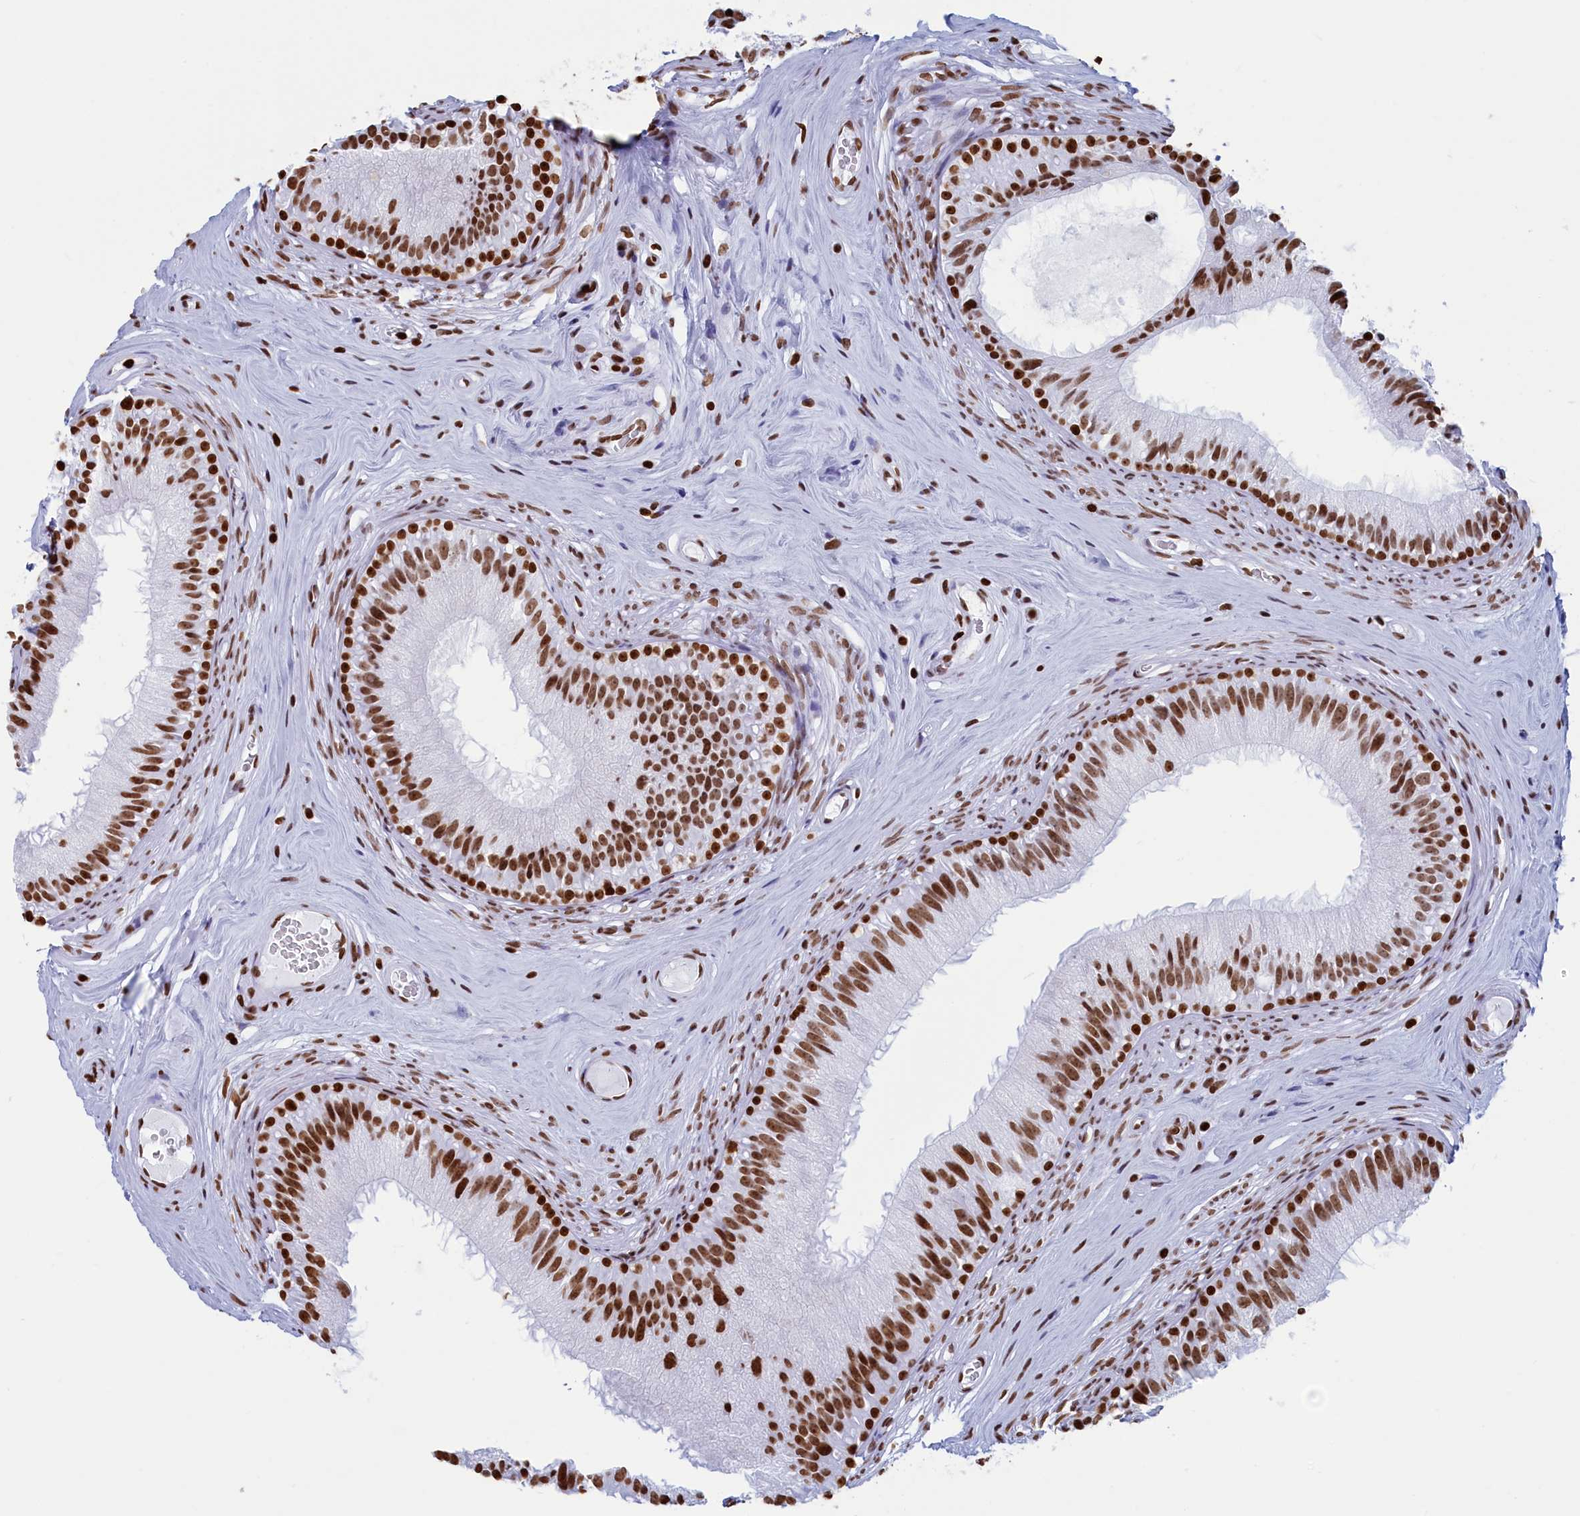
{"staining": {"intensity": "strong", "quantity": ">75%", "location": "nuclear"}, "tissue": "epididymis", "cell_type": "Glandular cells", "image_type": "normal", "snomed": [{"axis": "morphology", "description": "Normal tissue, NOS"}, {"axis": "topography", "description": "Epididymis"}], "caption": "A brown stain labels strong nuclear staining of a protein in glandular cells of unremarkable epididymis. (DAB (3,3'-diaminobenzidine) IHC with brightfield microscopy, high magnification).", "gene": "APOBEC3A", "patient": {"sex": "male", "age": 45}}